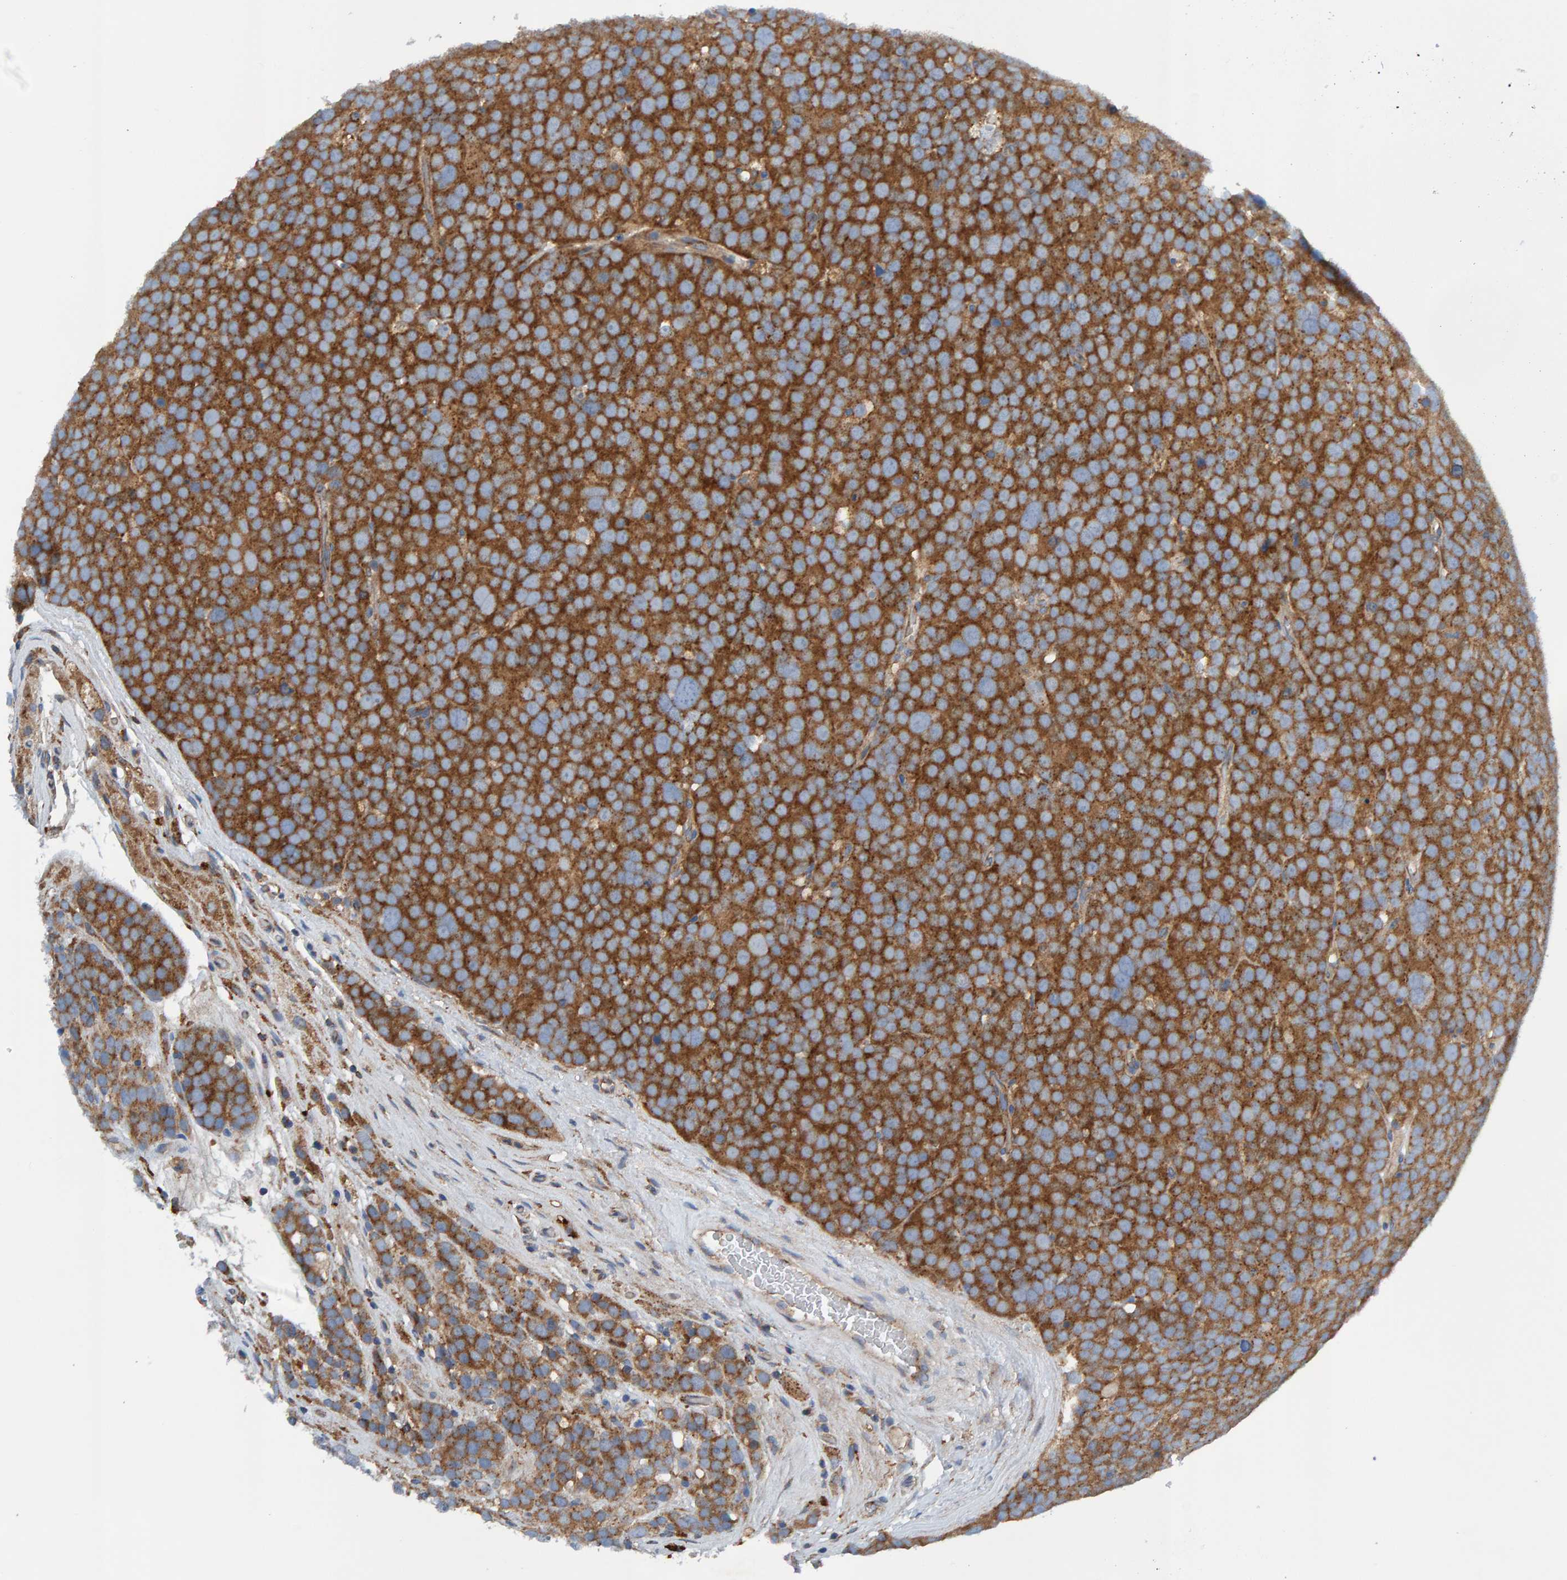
{"staining": {"intensity": "strong", "quantity": ">75%", "location": "cytoplasmic/membranous"}, "tissue": "testis cancer", "cell_type": "Tumor cells", "image_type": "cancer", "snomed": [{"axis": "morphology", "description": "Seminoma, NOS"}, {"axis": "topography", "description": "Testis"}], "caption": "Tumor cells display high levels of strong cytoplasmic/membranous expression in approximately >75% of cells in human seminoma (testis). The staining was performed using DAB (3,3'-diaminobenzidine), with brown indicating positive protein expression. Nuclei are stained blue with hematoxylin.", "gene": "MKLN1", "patient": {"sex": "male", "age": 71}}